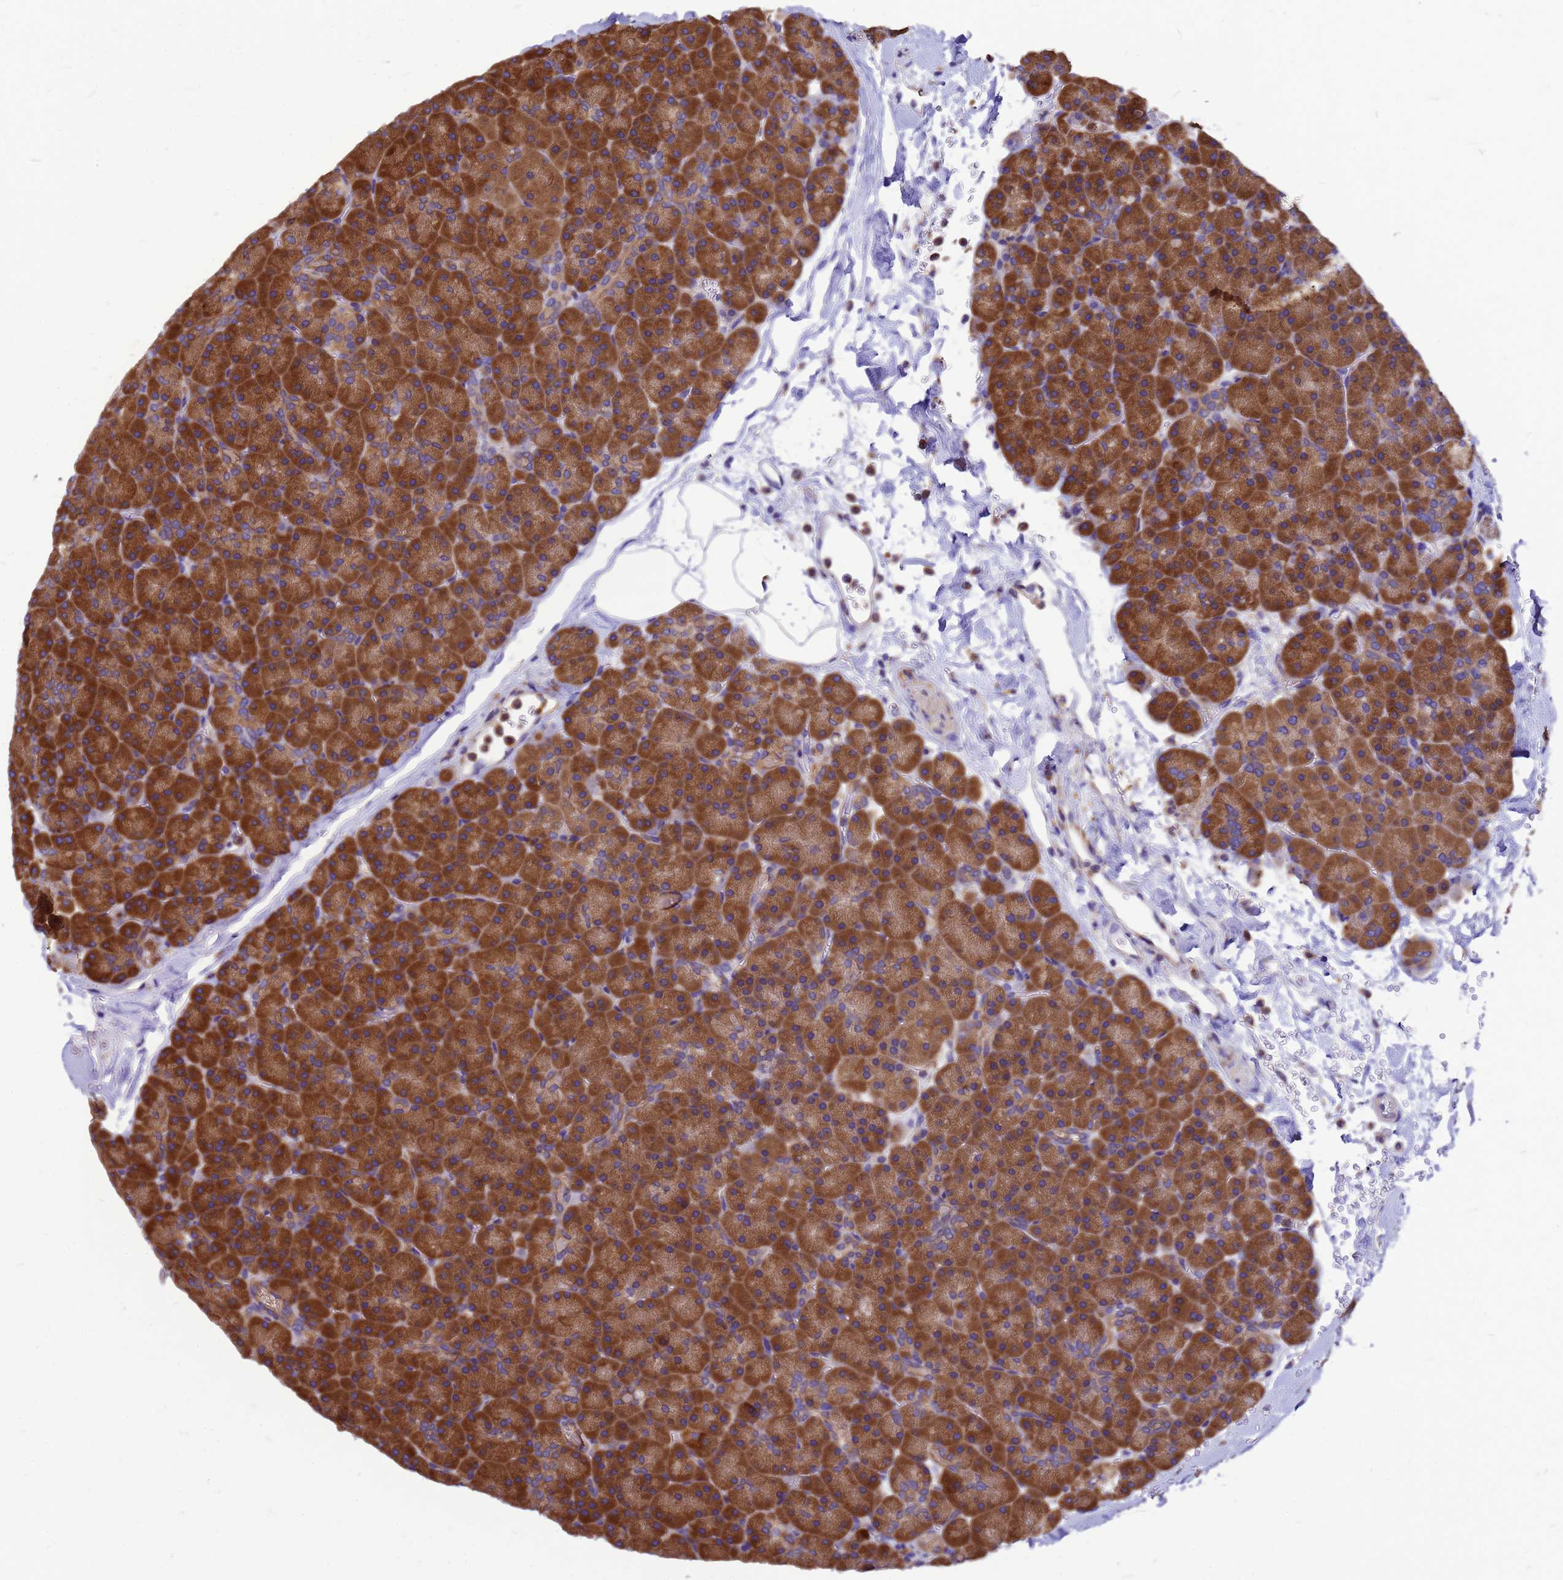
{"staining": {"intensity": "strong", "quantity": ">75%", "location": "cytoplasmic/membranous"}, "tissue": "pancreas", "cell_type": "Exocrine glandular cells", "image_type": "normal", "snomed": [{"axis": "morphology", "description": "Normal tissue, NOS"}, {"axis": "topography", "description": "Pancreas"}], "caption": "Pancreas stained for a protein demonstrates strong cytoplasmic/membranous positivity in exocrine glandular cells. The protein is stained brown, and the nuclei are stained in blue (DAB (3,3'-diaminobenzidine) IHC with brightfield microscopy, high magnification).", "gene": "GID4", "patient": {"sex": "male", "age": 36}}